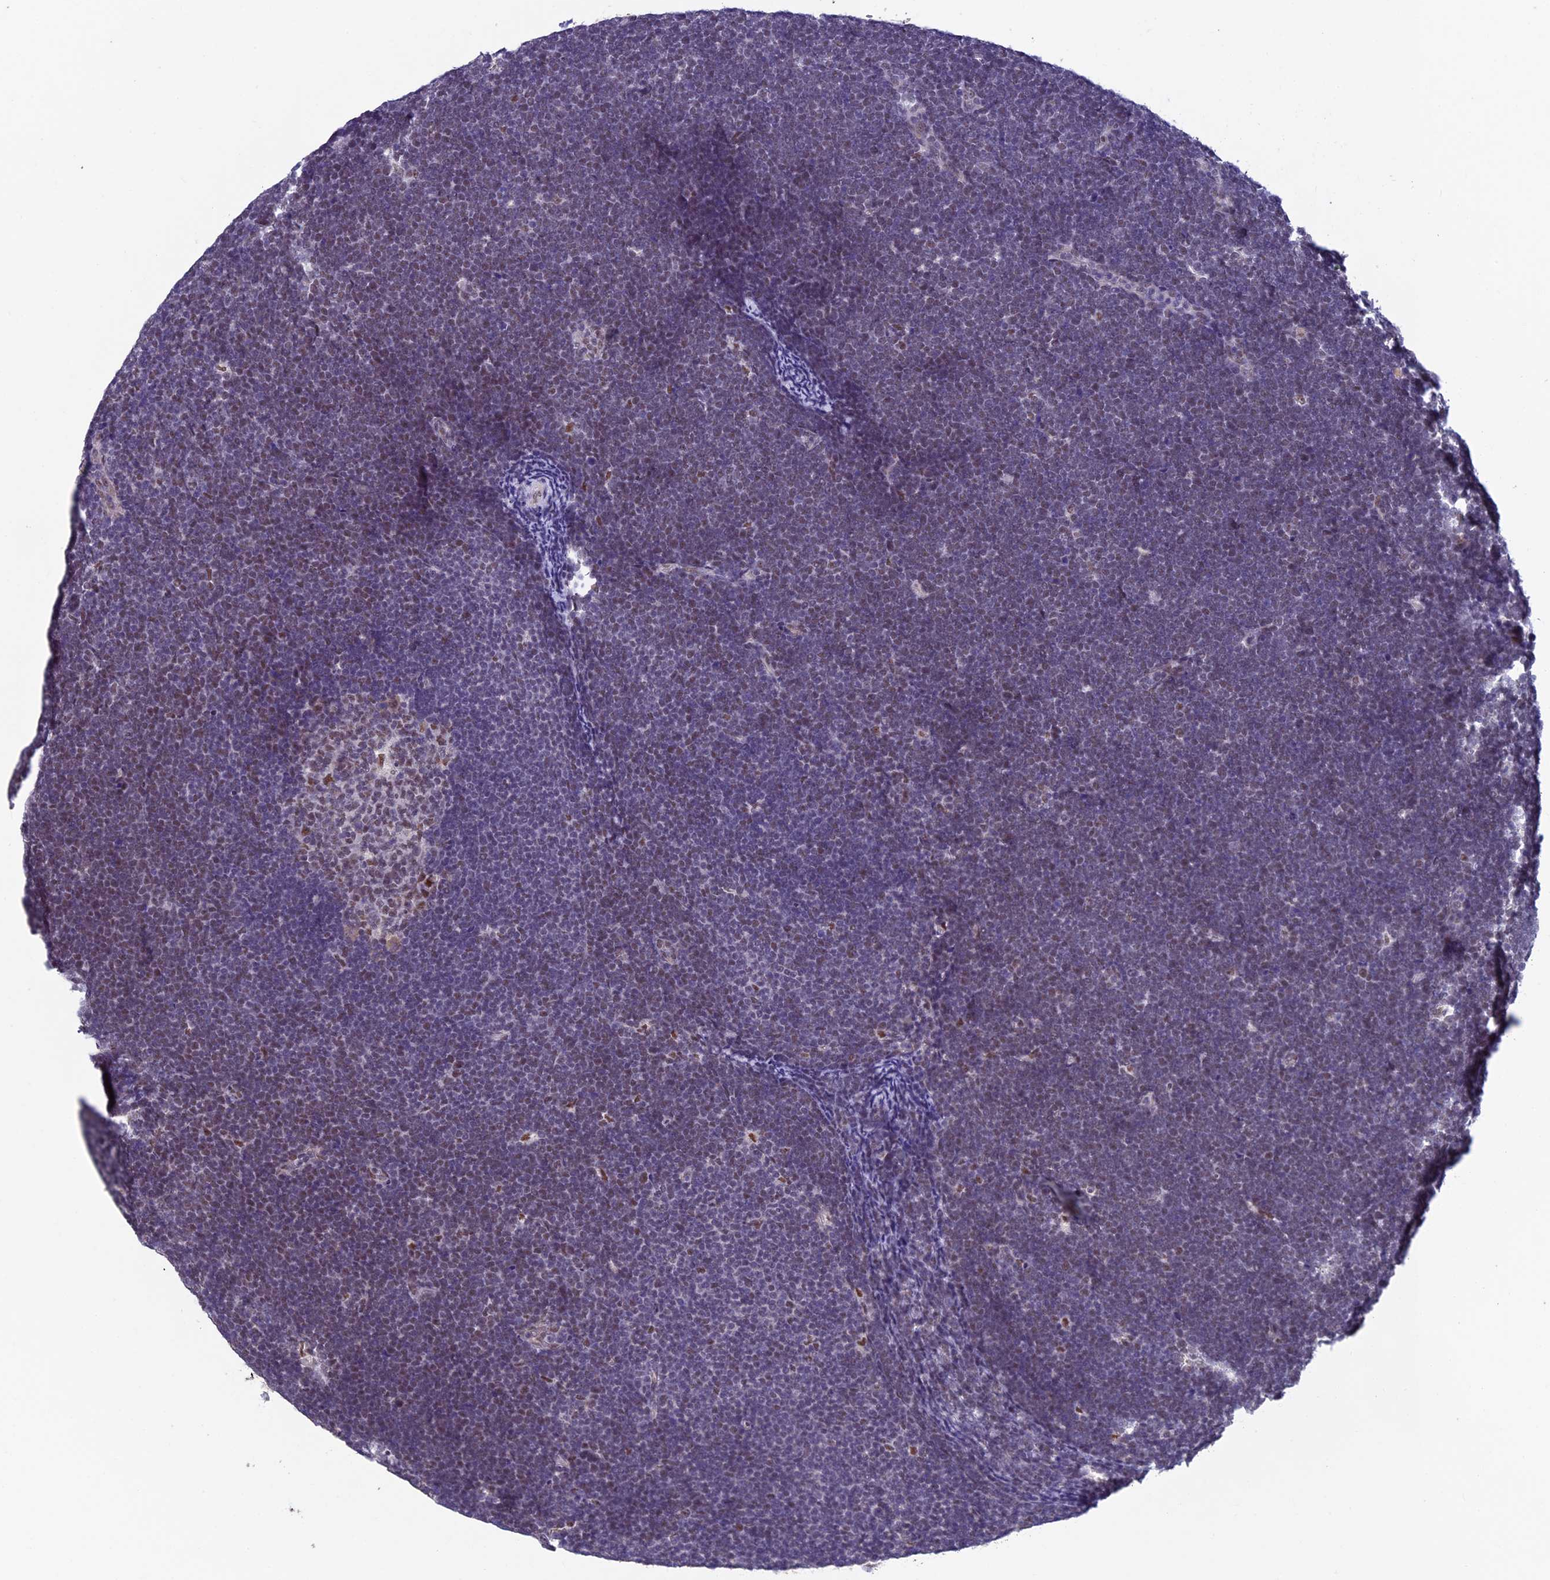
{"staining": {"intensity": "weak", "quantity": "25%-75%", "location": "nuclear"}, "tissue": "lymphoma", "cell_type": "Tumor cells", "image_type": "cancer", "snomed": [{"axis": "morphology", "description": "Malignant lymphoma, non-Hodgkin's type, High grade"}, {"axis": "topography", "description": "Lymph node"}], "caption": "Tumor cells reveal low levels of weak nuclear expression in approximately 25%-75% of cells in lymphoma. (DAB IHC with brightfield microscopy, high magnification).", "gene": "RNF40", "patient": {"sex": "male", "age": 13}}